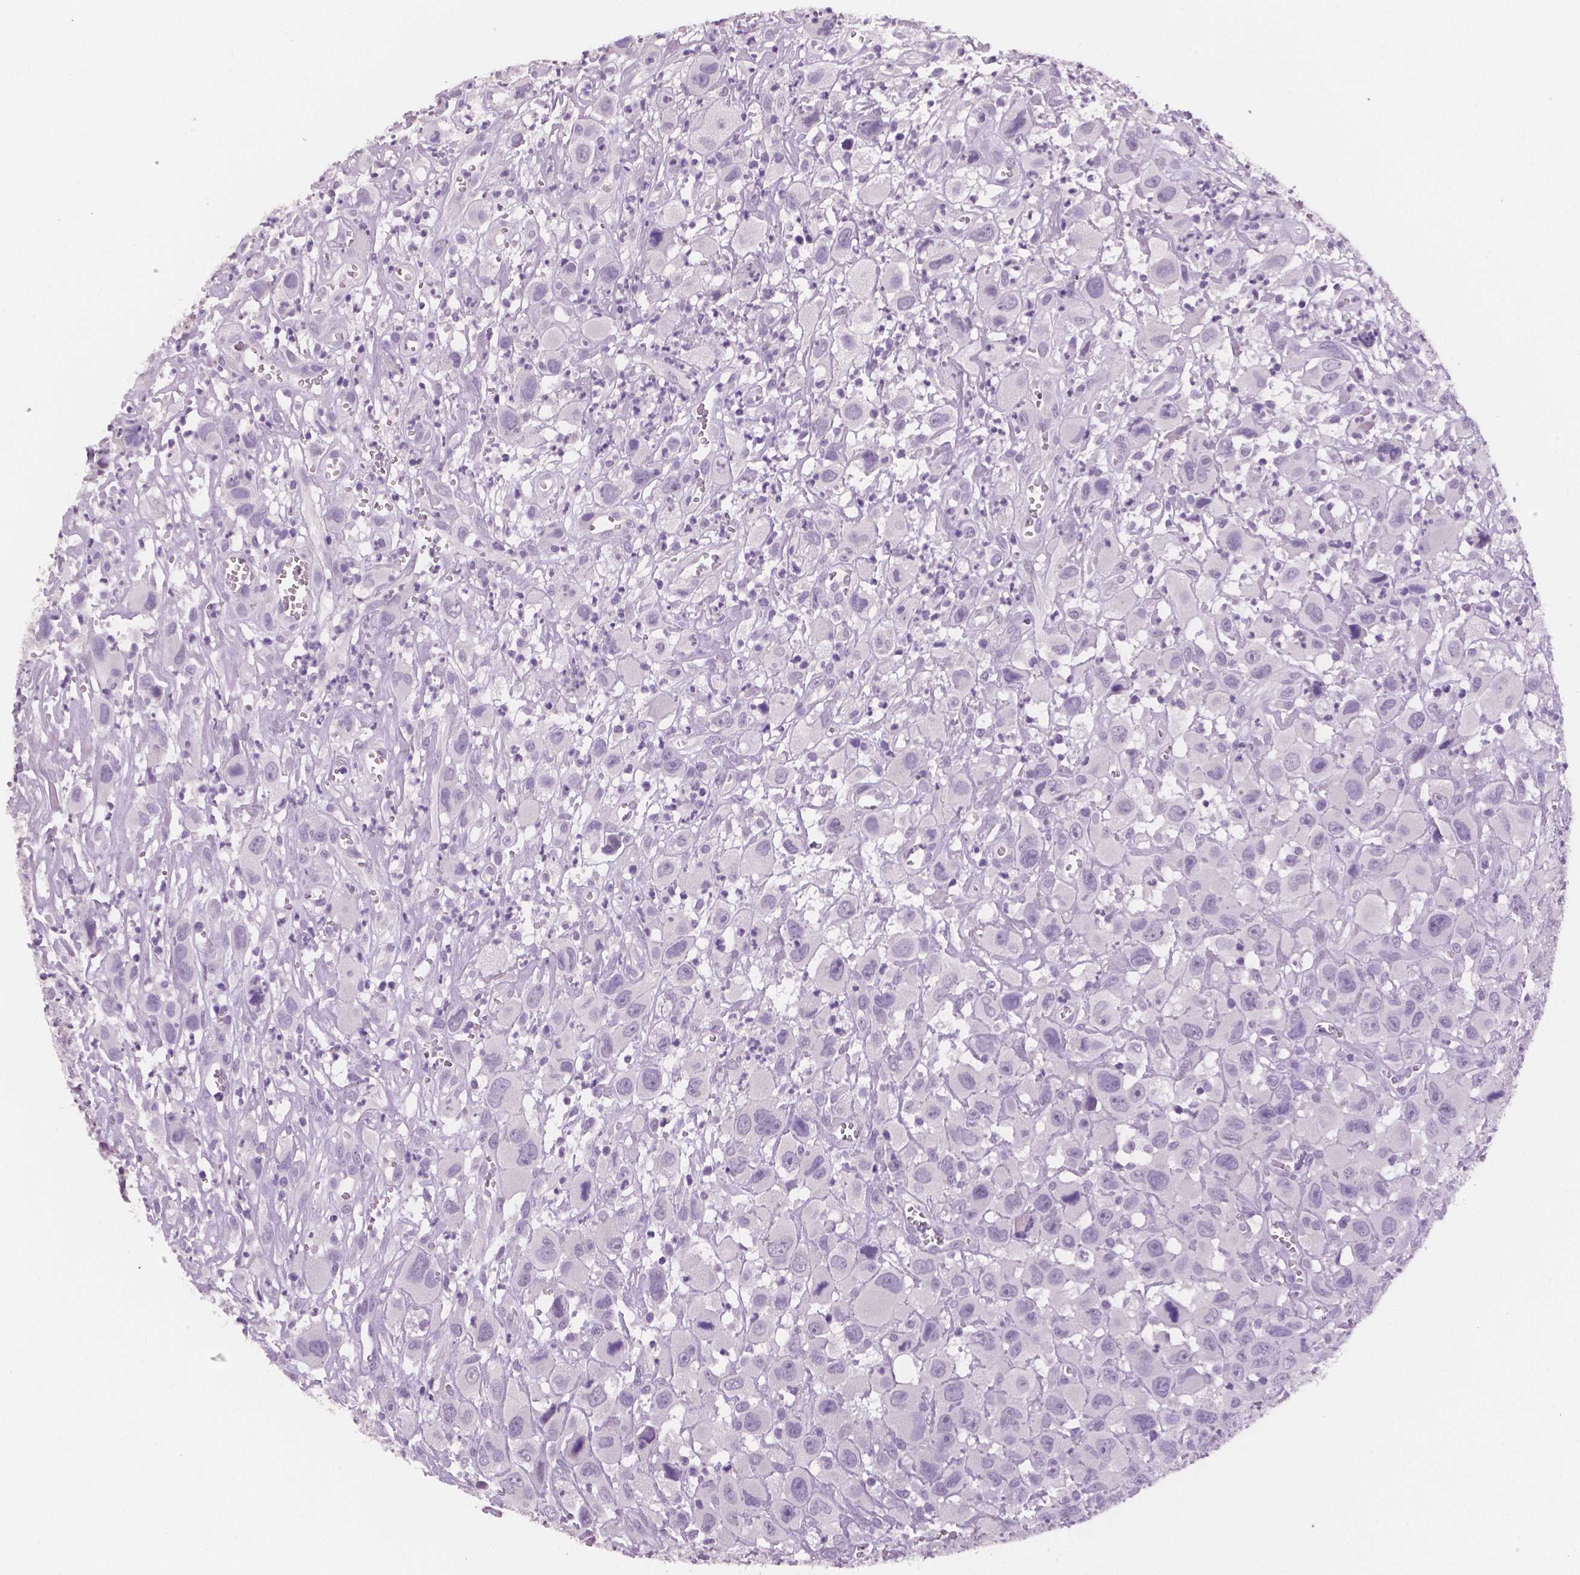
{"staining": {"intensity": "negative", "quantity": "none", "location": "none"}, "tissue": "head and neck cancer", "cell_type": "Tumor cells", "image_type": "cancer", "snomed": [{"axis": "morphology", "description": "Squamous cell carcinoma, NOS"}, {"axis": "morphology", "description": "Squamous cell carcinoma, metastatic, NOS"}, {"axis": "topography", "description": "Oral tissue"}, {"axis": "topography", "description": "Head-Neck"}], "caption": "This is an IHC image of head and neck cancer (squamous cell carcinoma). There is no positivity in tumor cells.", "gene": "TSPAN7", "patient": {"sex": "female", "age": 85}}